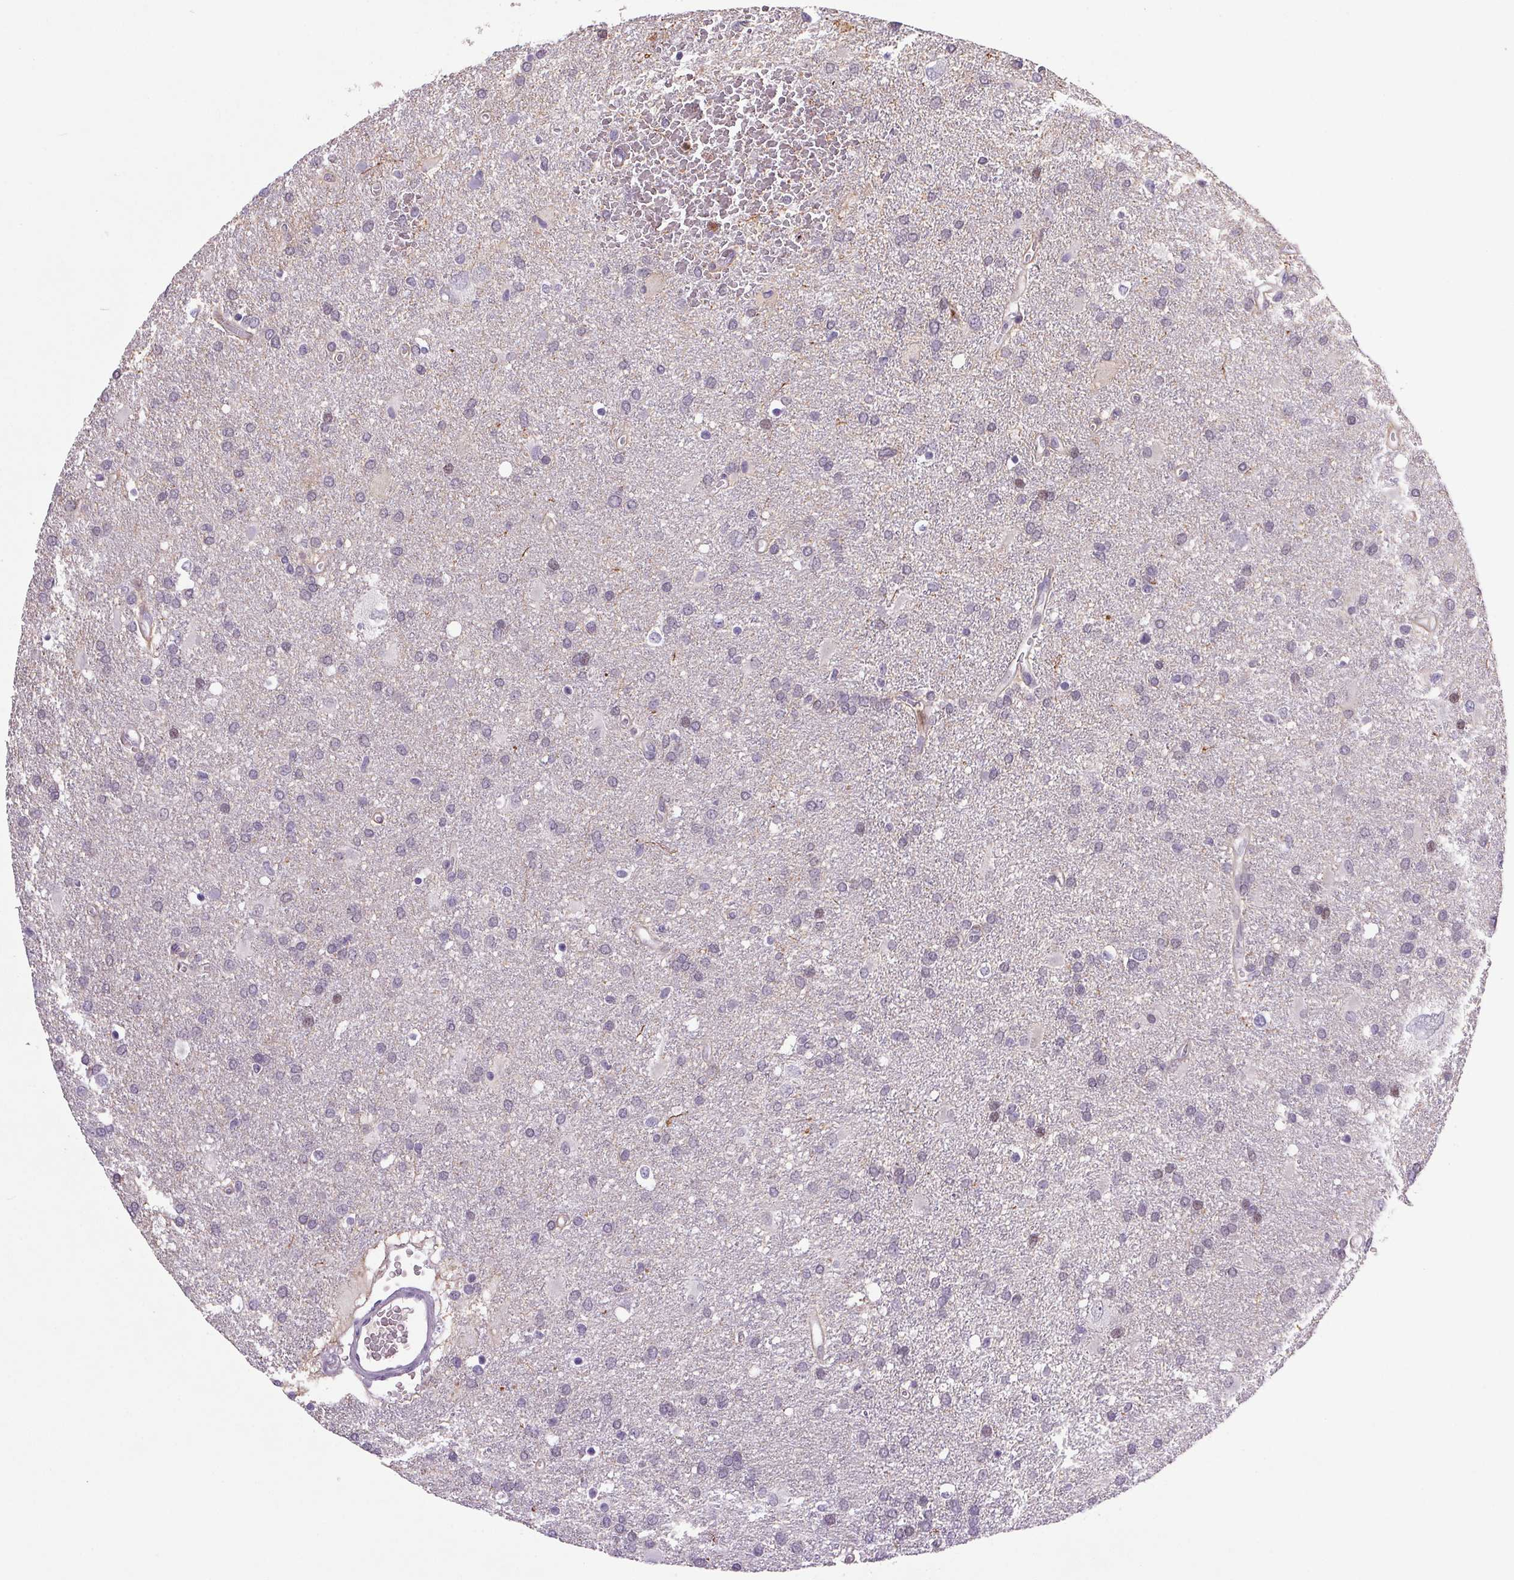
{"staining": {"intensity": "weak", "quantity": "<25%", "location": "nuclear"}, "tissue": "glioma", "cell_type": "Tumor cells", "image_type": "cancer", "snomed": [{"axis": "morphology", "description": "Glioma, malignant, Low grade"}, {"axis": "topography", "description": "Brain"}], "caption": "DAB immunohistochemical staining of human malignant low-grade glioma shows no significant expression in tumor cells.", "gene": "TRDN", "patient": {"sex": "male", "age": 66}}